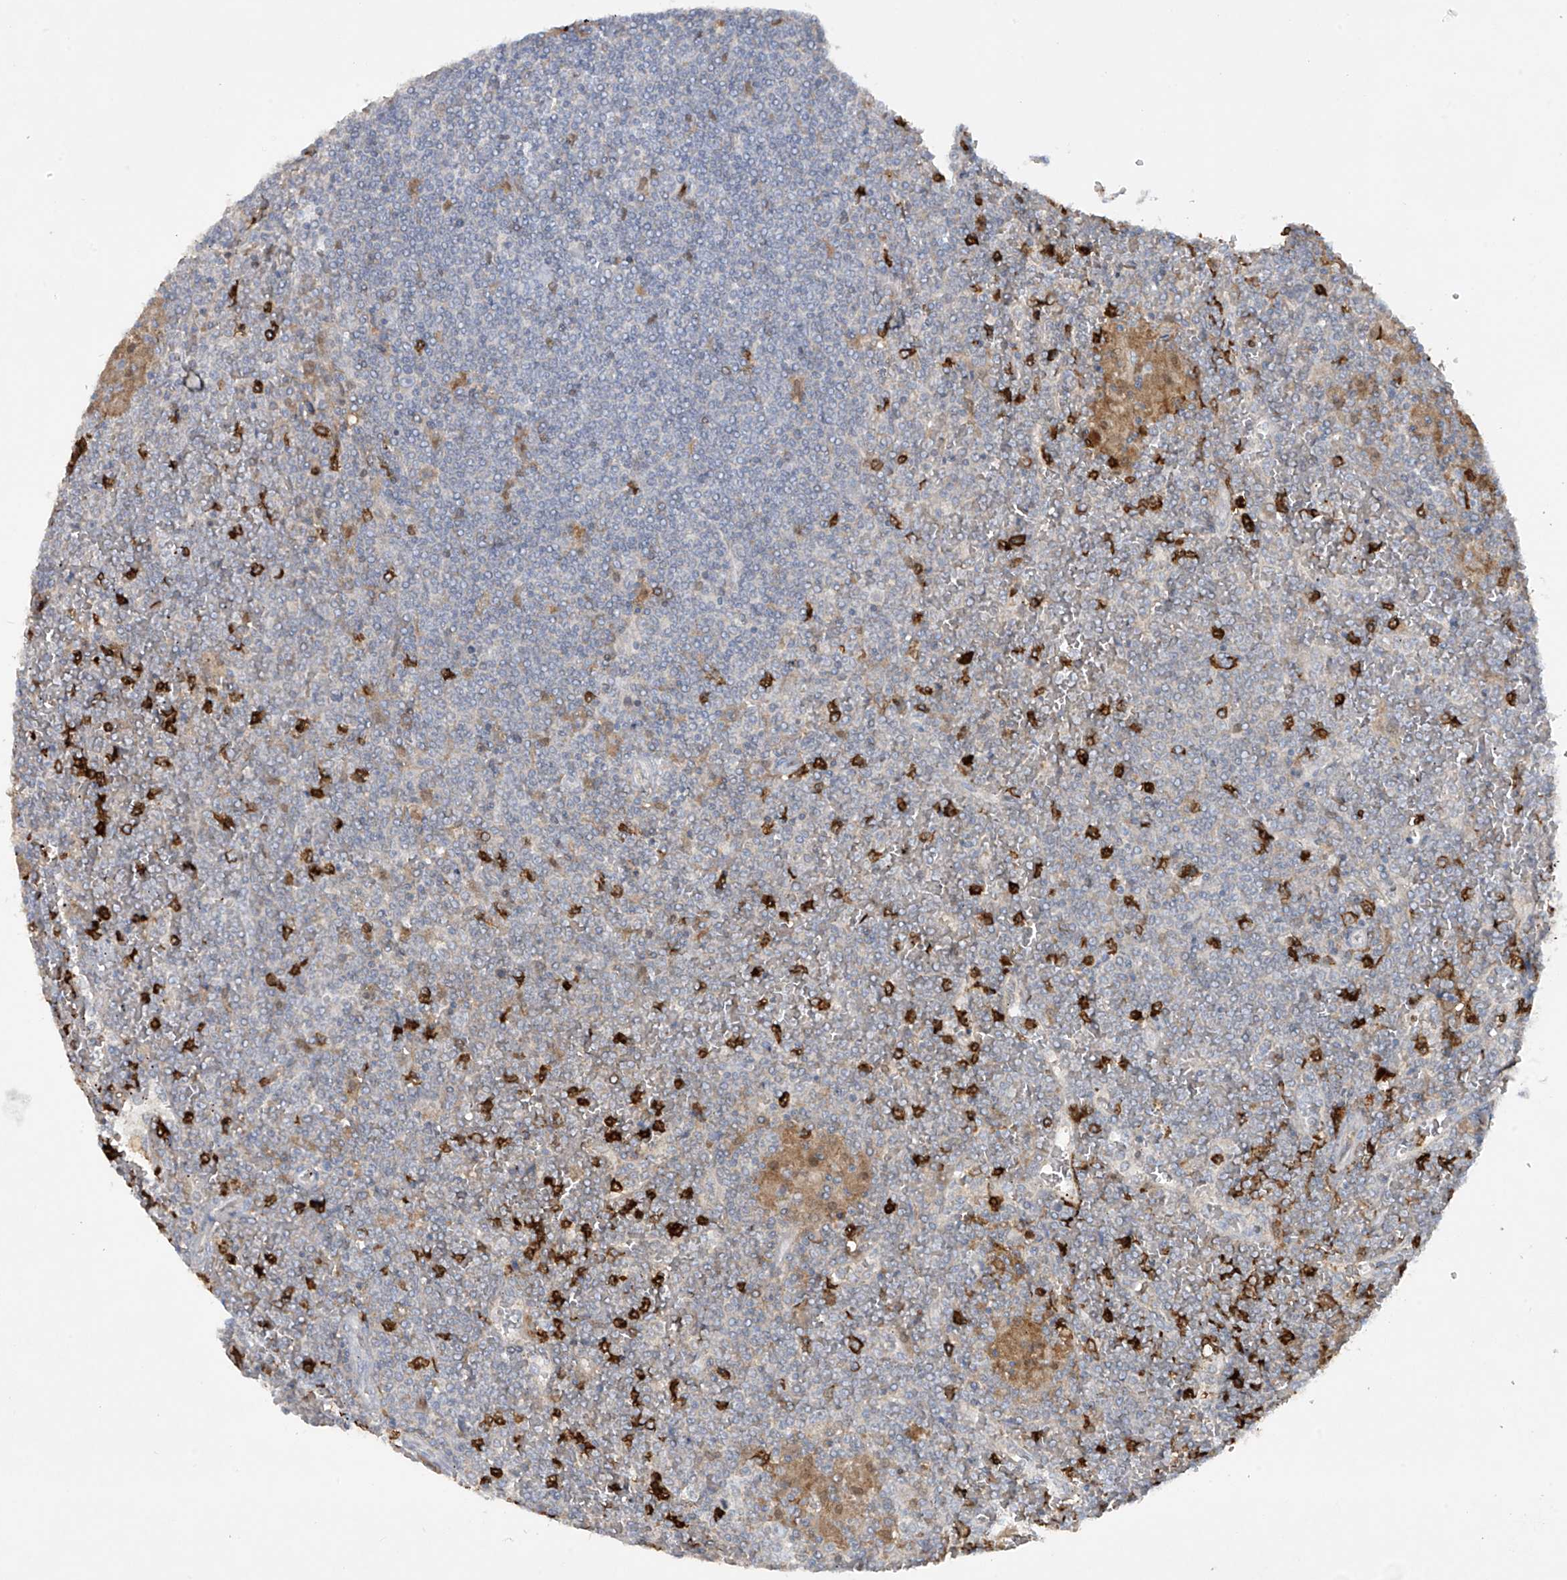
{"staining": {"intensity": "negative", "quantity": "none", "location": "none"}, "tissue": "lymphoma", "cell_type": "Tumor cells", "image_type": "cancer", "snomed": [{"axis": "morphology", "description": "Malignant lymphoma, non-Hodgkin's type, Low grade"}, {"axis": "topography", "description": "Spleen"}], "caption": "DAB (3,3'-diaminobenzidine) immunohistochemical staining of human lymphoma shows no significant staining in tumor cells.", "gene": "FCGR3A", "patient": {"sex": "female", "age": 19}}